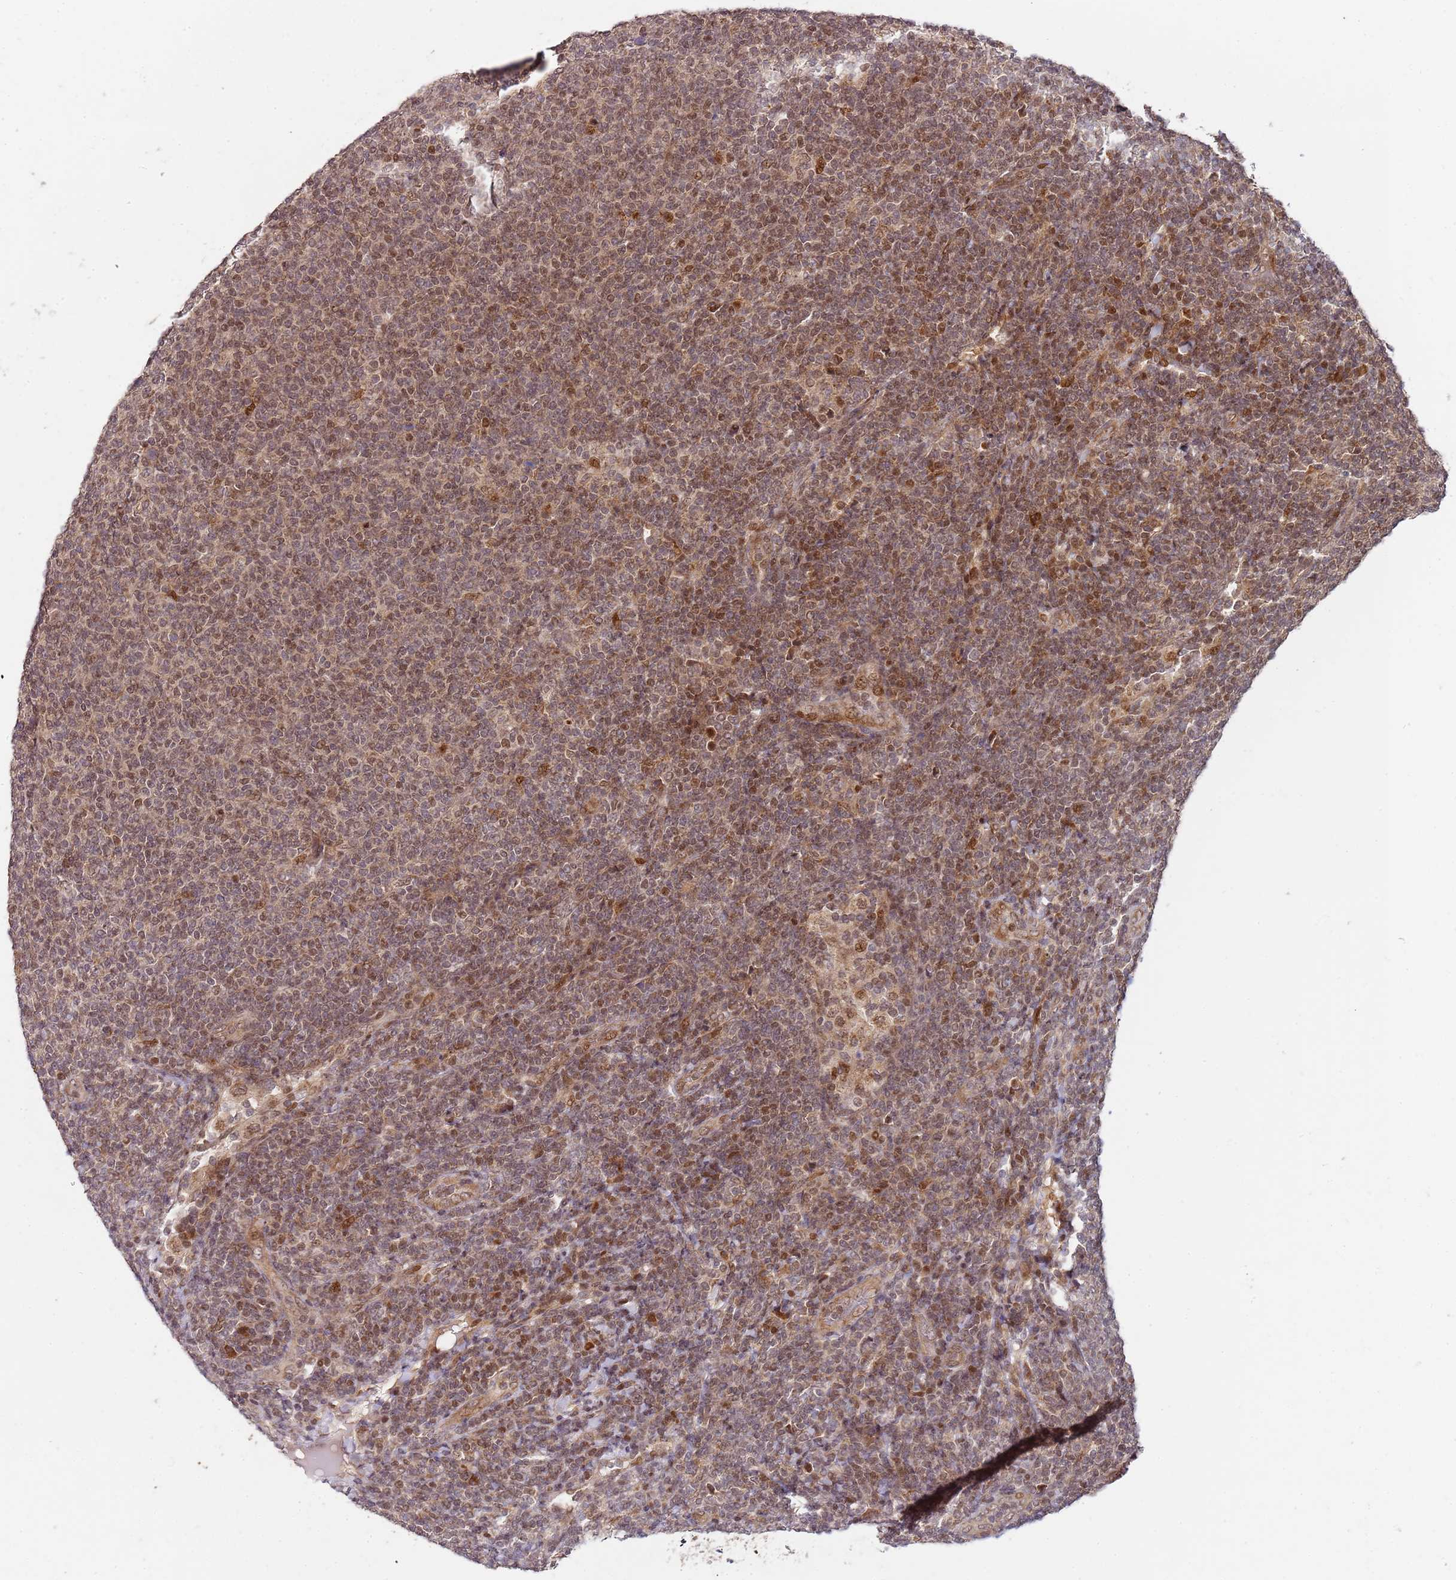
{"staining": {"intensity": "moderate", "quantity": "25%-75%", "location": "nuclear"}, "tissue": "lymphoma", "cell_type": "Tumor cells", "image_type": "cancer", "snomed": [{"axis": "morphology", "description": "Malignant lymphoma, non-Hodgkin's type, Low grade"}, {"axis": "topography", "description": "Lymph node"}], "caption": "DAB (3,3'-diaminobenzidine) immunohistochemical staining of human lymphoma shows moderate nuclear protein staining in about 25%-75% of tumor cells.", "gene": "EDC3", "patient": {"sex": "male", "age": 66}}